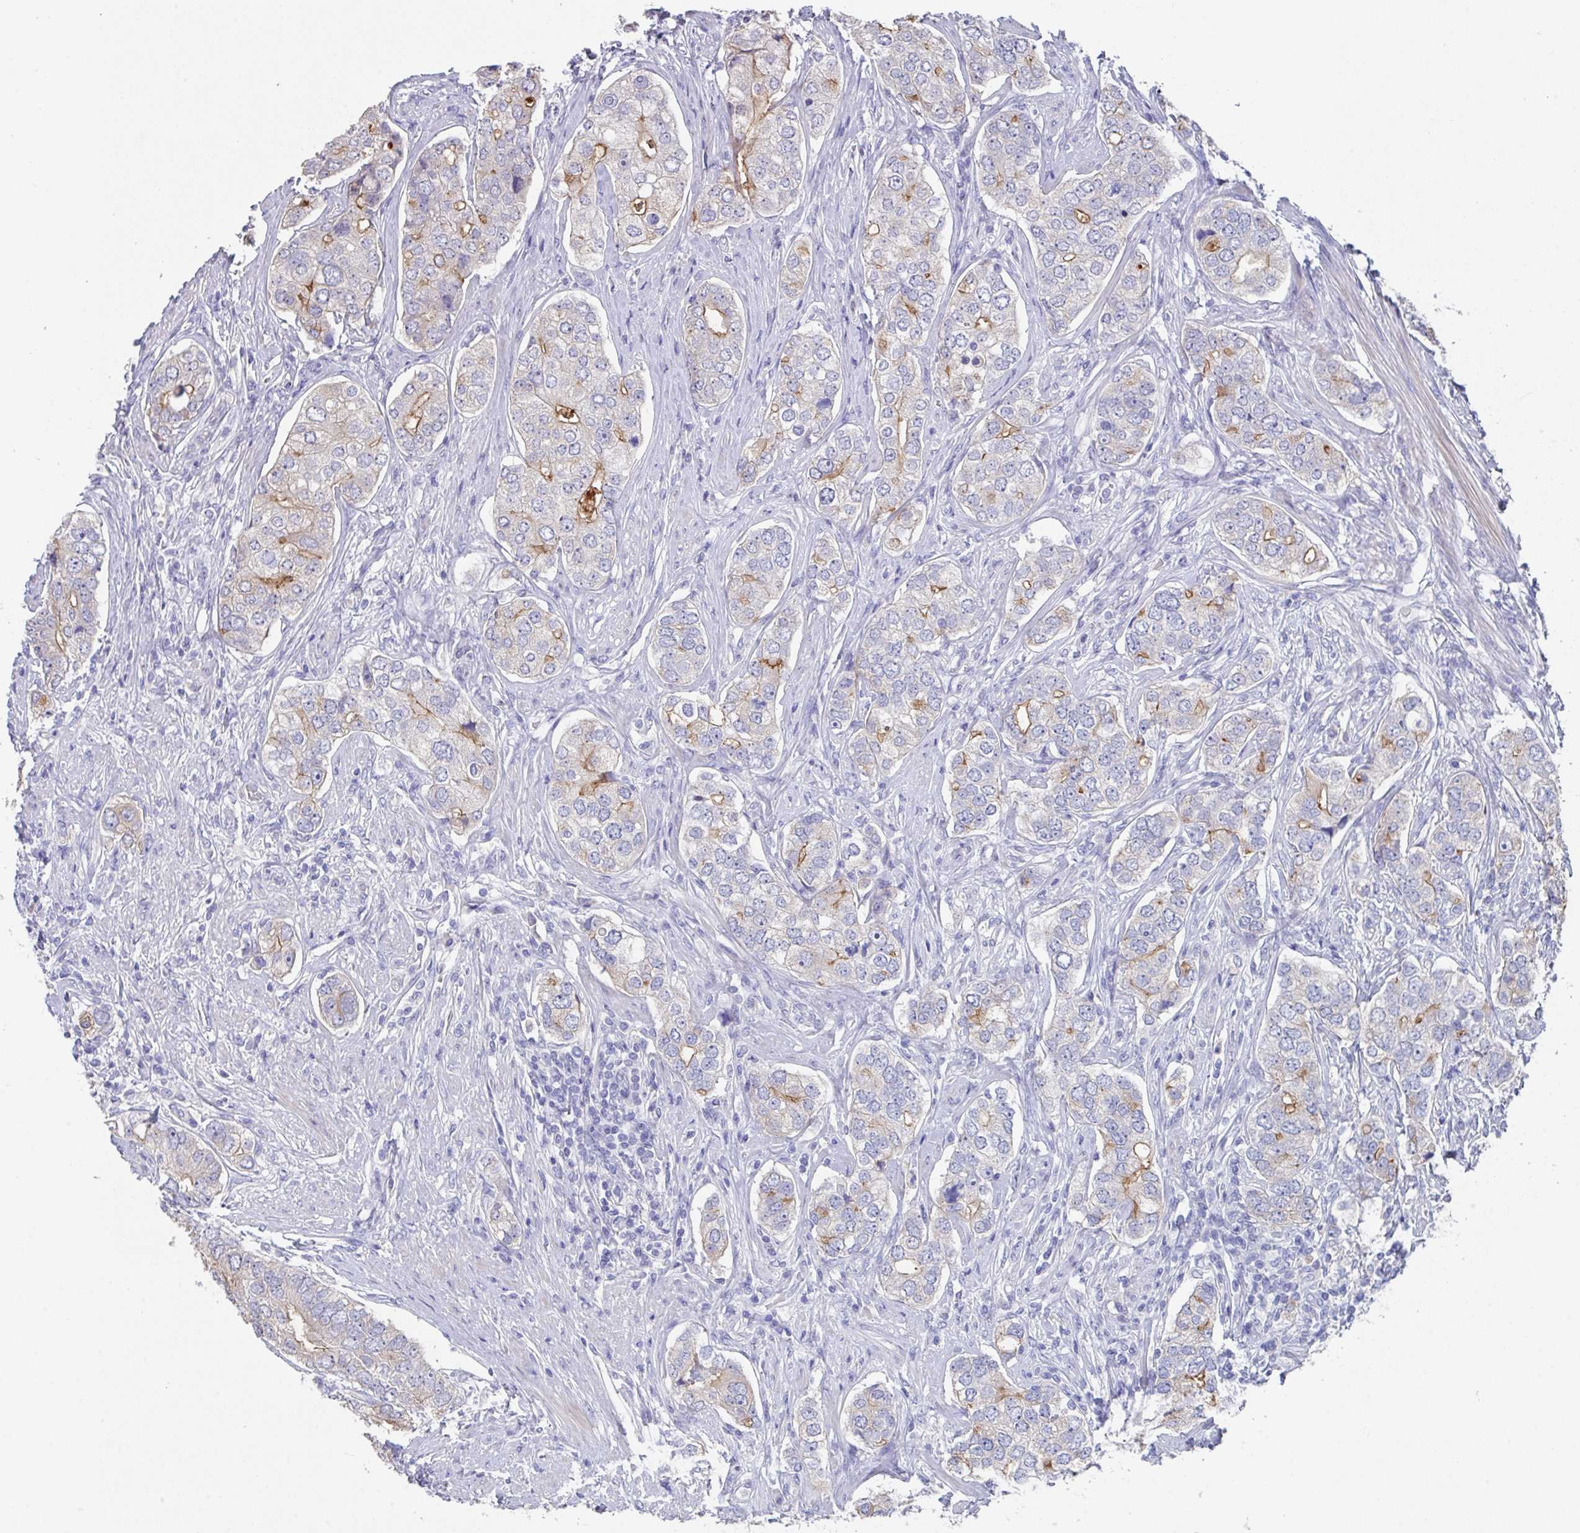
{"staining": {"intensity": "moderate", "quantity": "<25%", "location": "cytoplasmic/membranous"}, "tissue": "prostate cancer", "cell_type": "Tumor cells", "image_type": "cancer", "snomed": [{"axis": "morphology", "description": "Adenocarcinoma, High grade"}, {"axis": "topography", "description": "Prostate"}], "caption": "A brown stain shows moderate cytoplasmic/membranous expression of a protein in human prostate adenocarcinoma (high-grade) tumor cells.", "gene": "SLC44A4", "patient": {"sex": "male", "age": 60}}